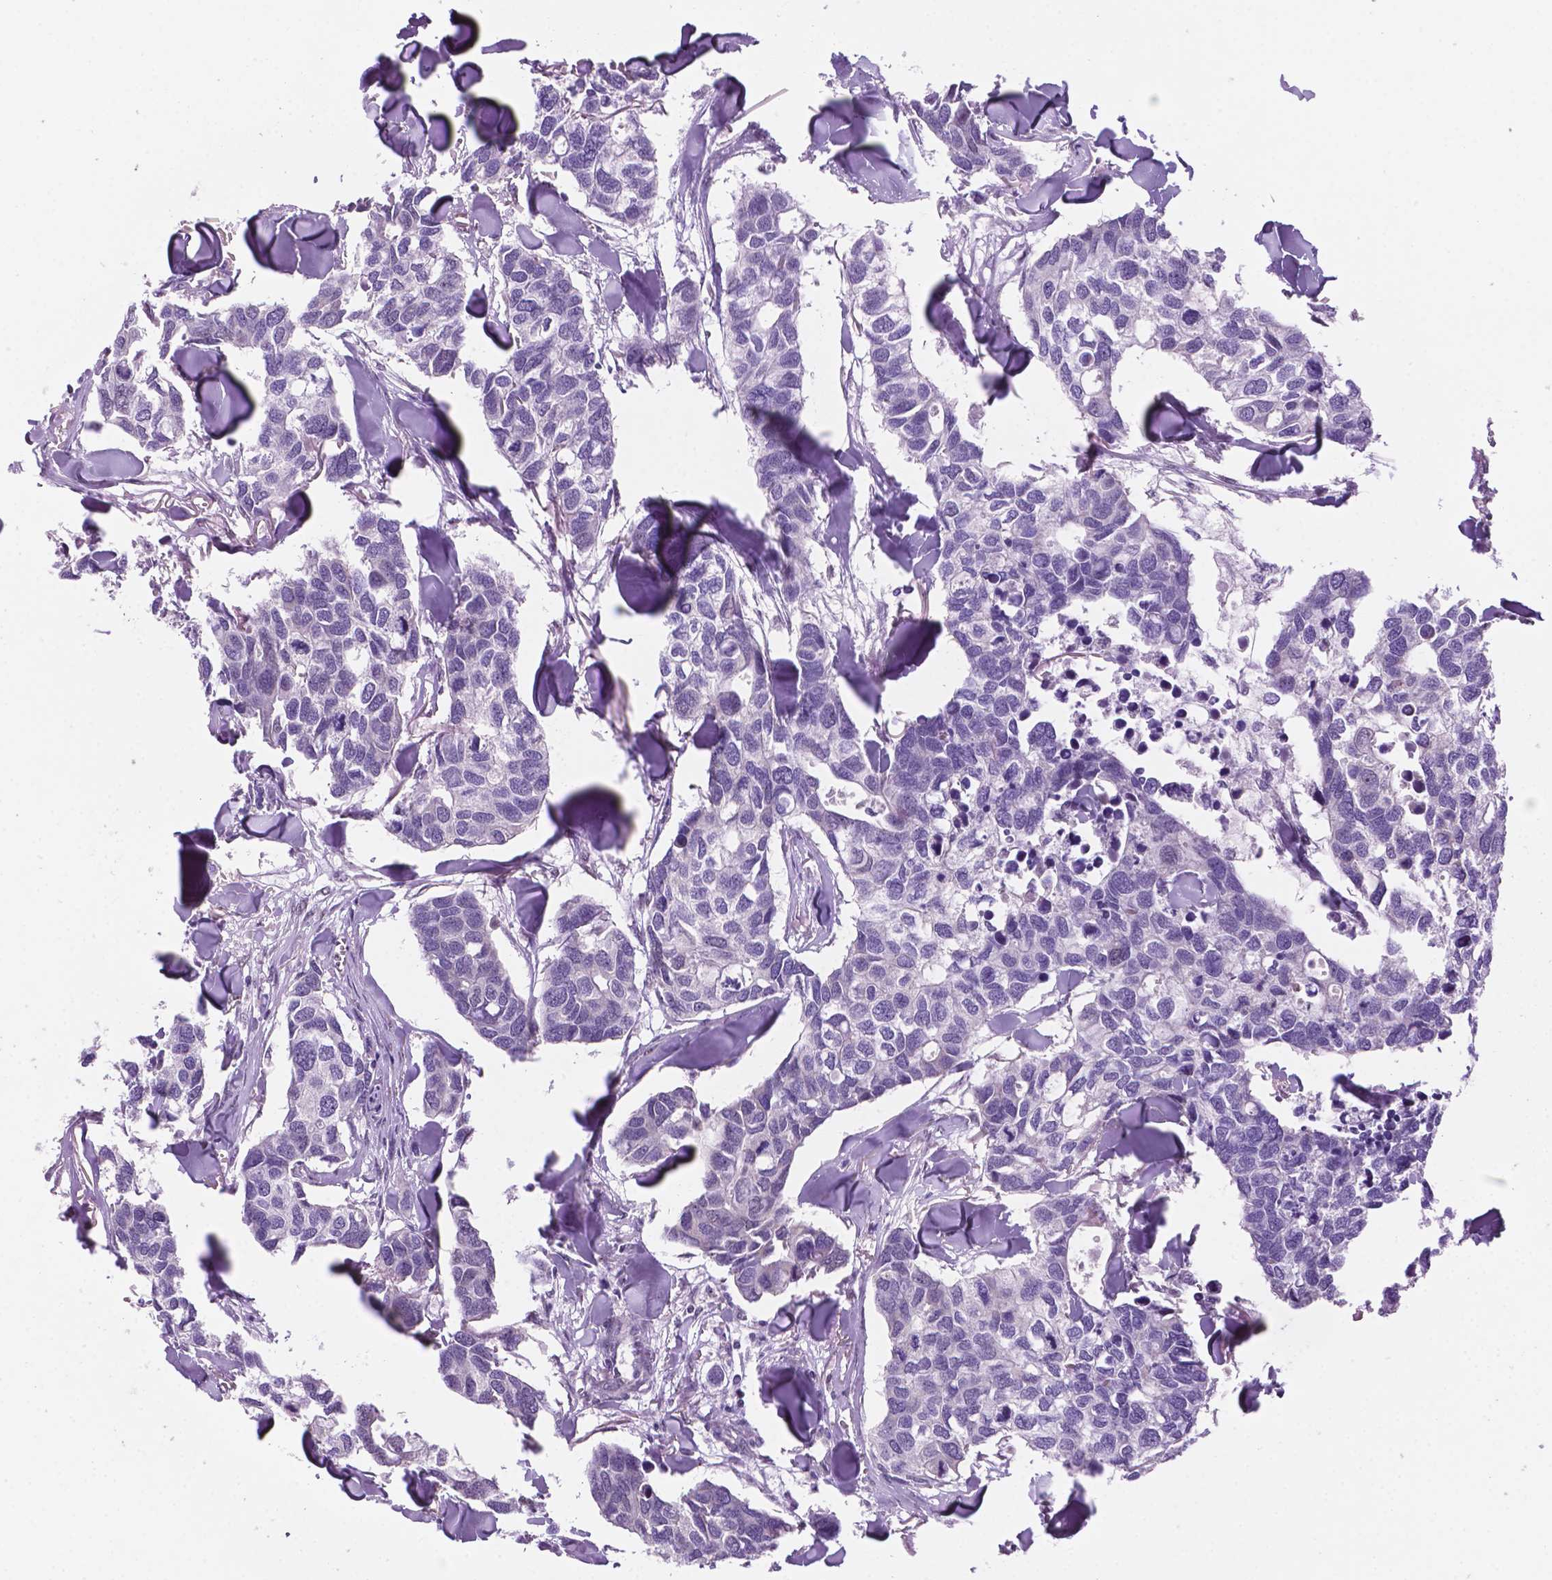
{"staining": {"intensity": "negative", "quantity": "none", "location": "none"}, "tissue": "breast cancer", "cell_type": "Tumor cells", "image_type": "cancer", "snomed": [{"axis": "morphology", "description": "Duct carcinoma"}, {"axis": "topography", "description": "Breast"}], "caption": "Tumor cells are negative for brown protein staining in breast cancer. (DAB IHC with hematoxylin counter stain).", "gene": "C18orf21", "patient": {"sex": "female", "age": 83}}